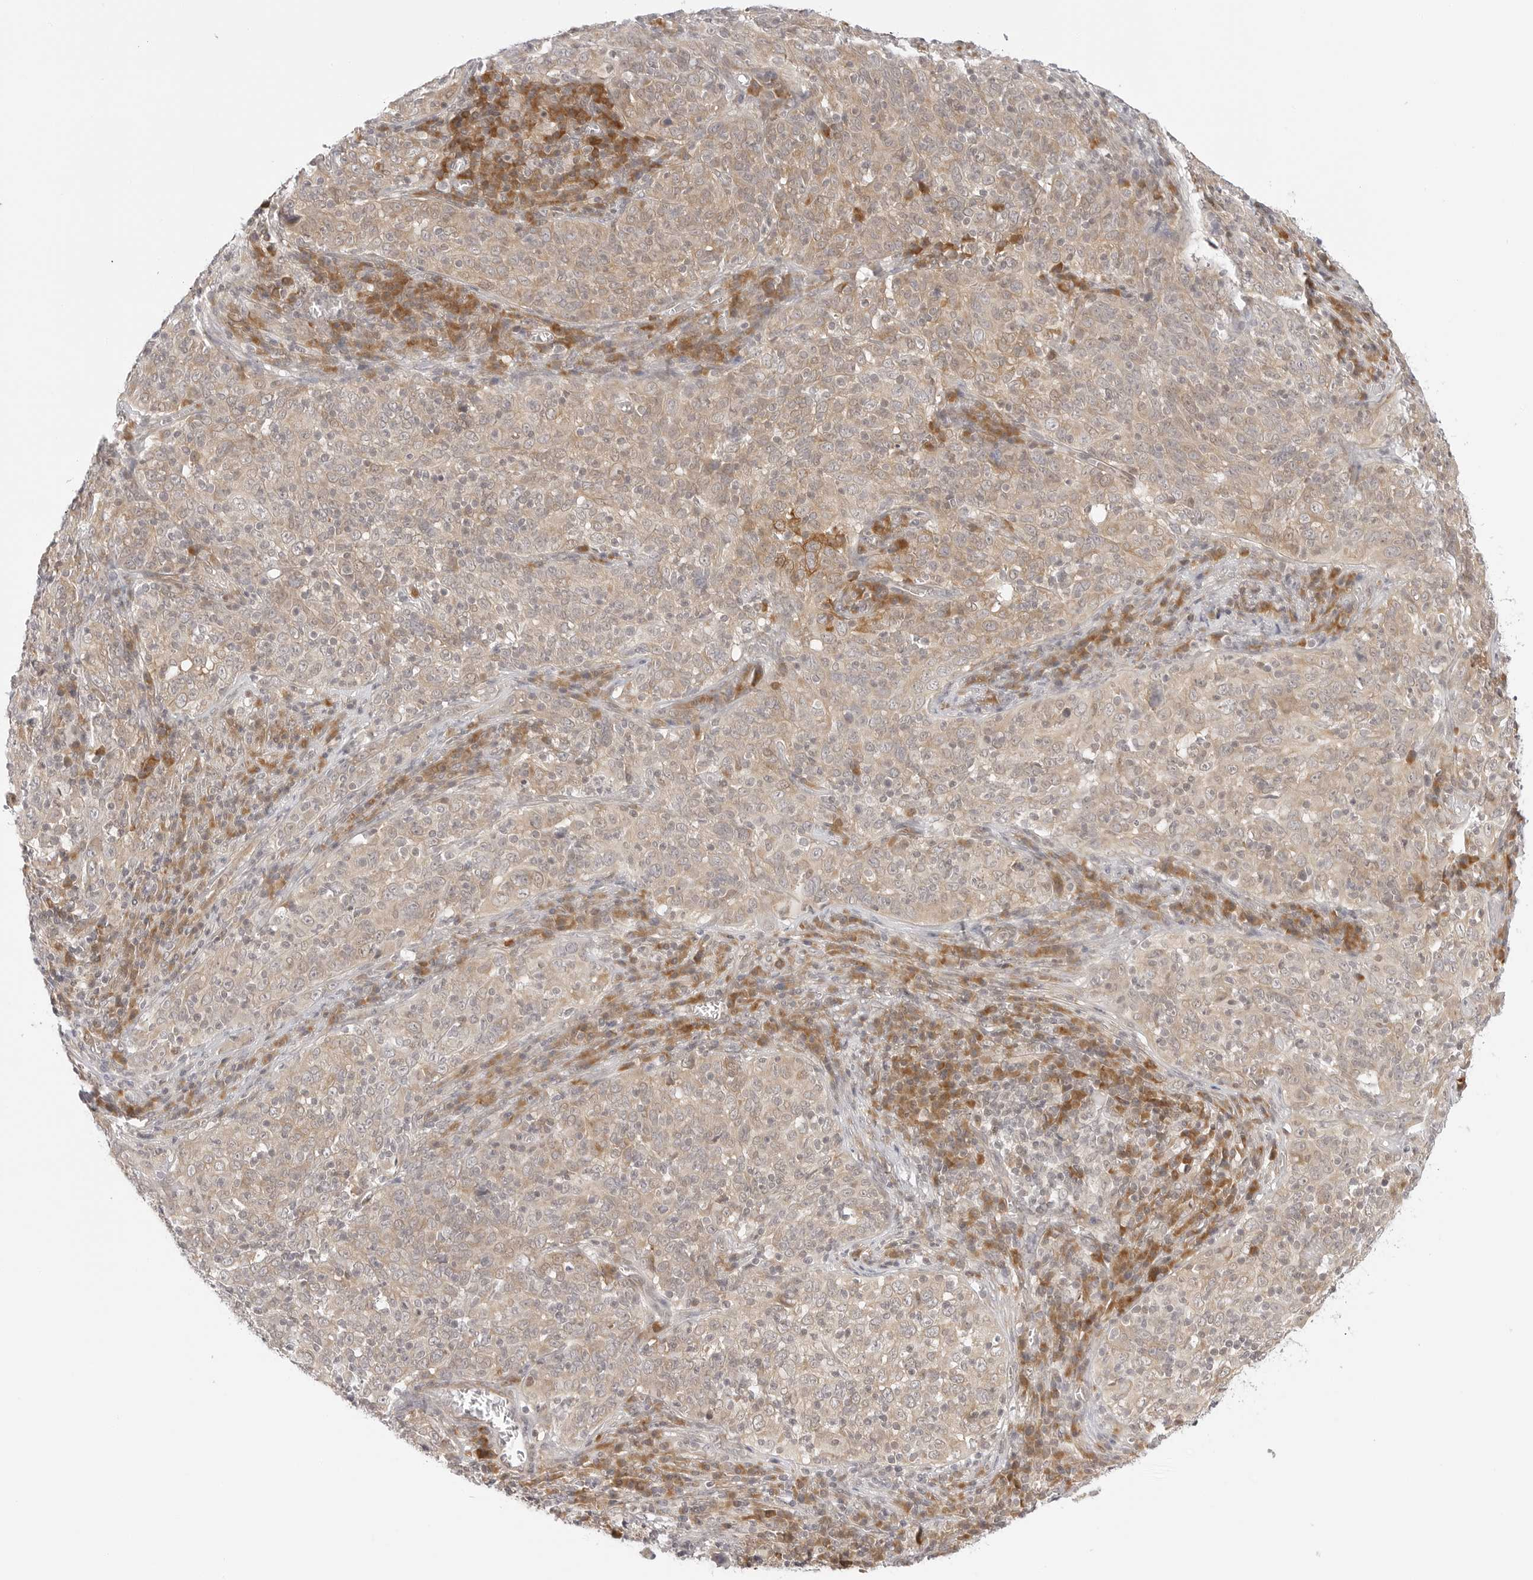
{"staining": {"intensity": "weak", "quantity": ">75%", "location": "cytoplasmic/membranous"}, "tissue": "cervical cancer", "cell_type": "Tumor cells", "image_type": "cancer", "snomed": [{"axis": "morphology", "description": "Squamous cell carcinoma, NOS"}, {"axis": "topography", "description": "Cervix"}], "caption": "This is a micrograph of IHC staining of cervical cancer, which shows weak staining in the cytoplasmic/membranous of tumor cells.", "gene": "TCP1", "patient": {"sex": "female", "age": 46}}